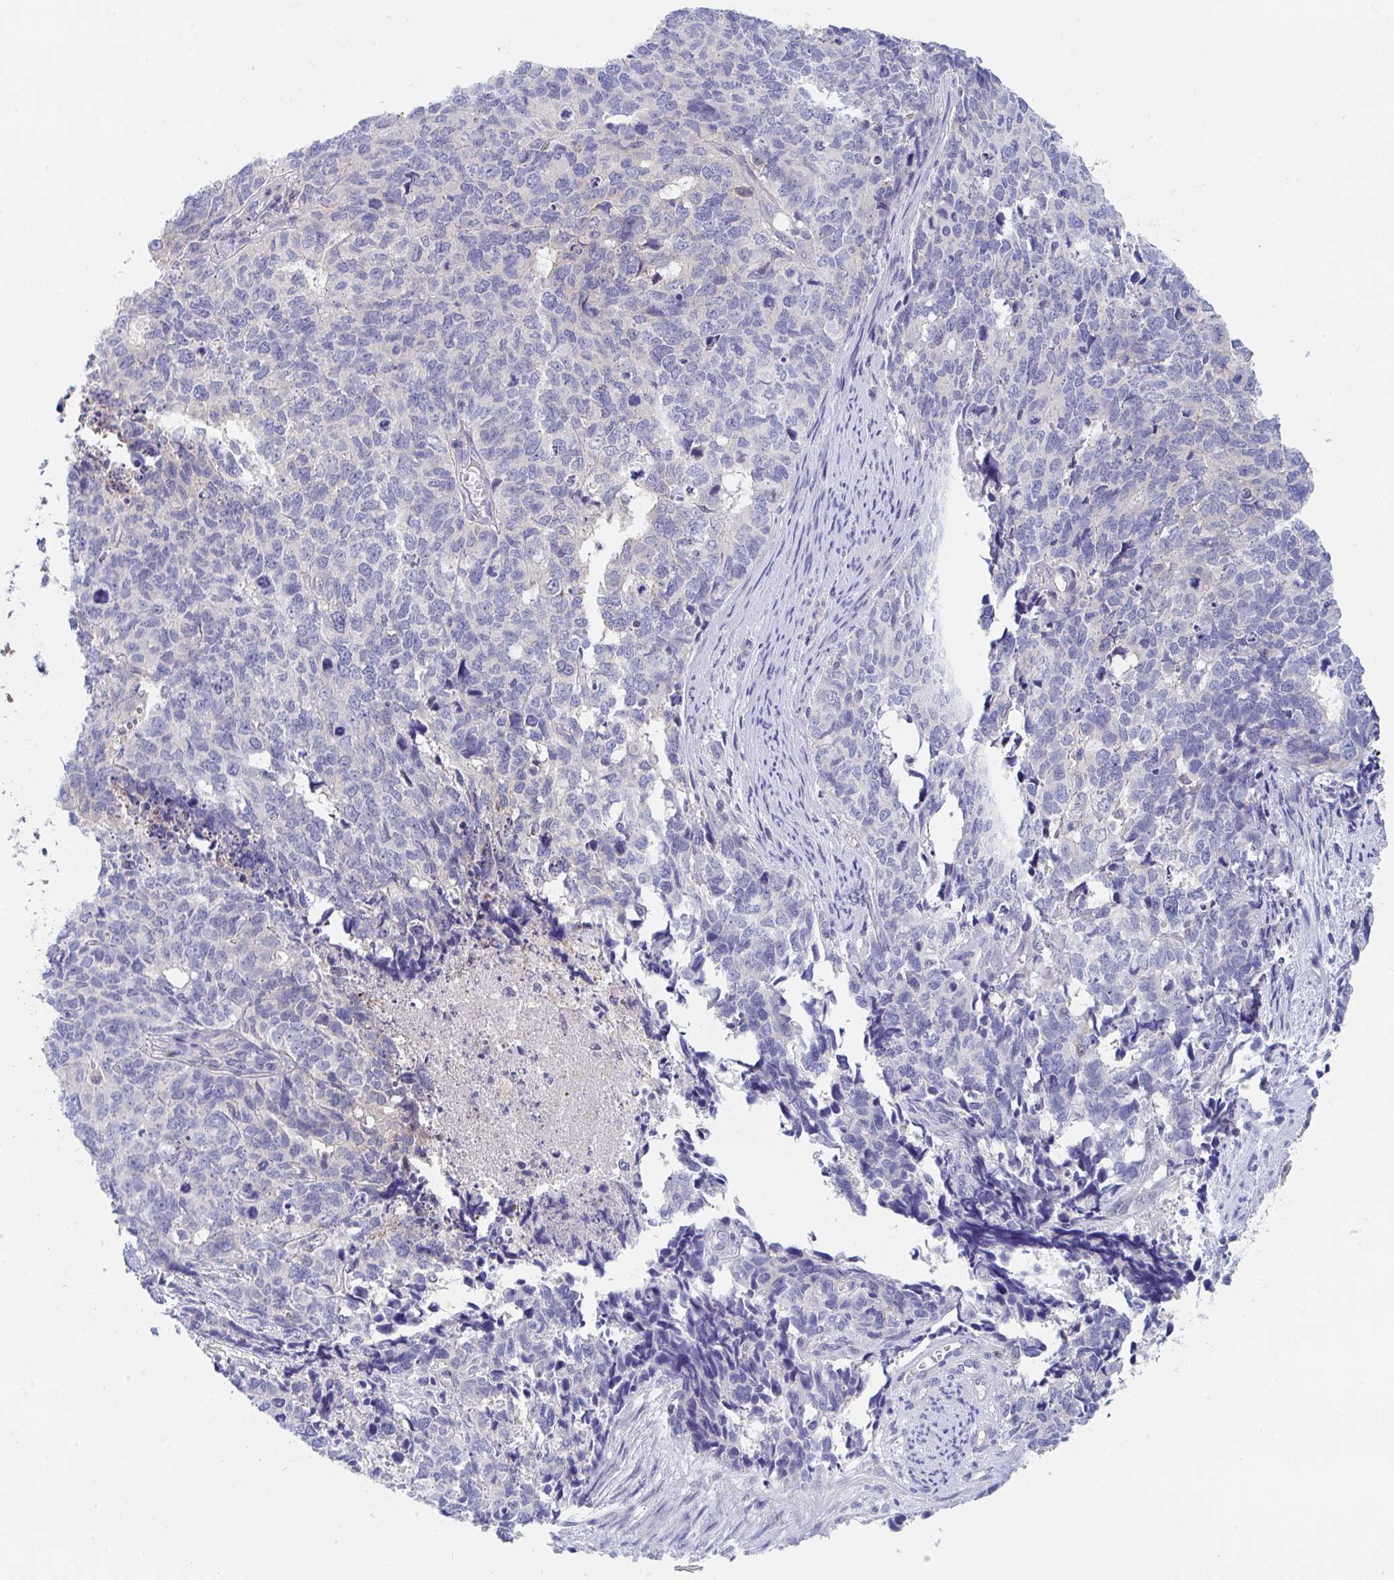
{"staining": {"intensity": "negative", "quantity": "none", "location": "none"}, "tissue": "cervical cancer", "cell_type": "Tumor cells", "image_type": "cancer", "snomed": [{"axis": "morphology", "description": "Adenocarcinoma, NOS"}, {"axis": "topography", "description": "Cervix"}], "caption": "Adenocarcinoma (cervical) stained for a protein using immunohistochemistry (IHC) reveals no expression tumor cells.", "gene": "P2RX3", "patient": {"sex": "female", "age": 63}}